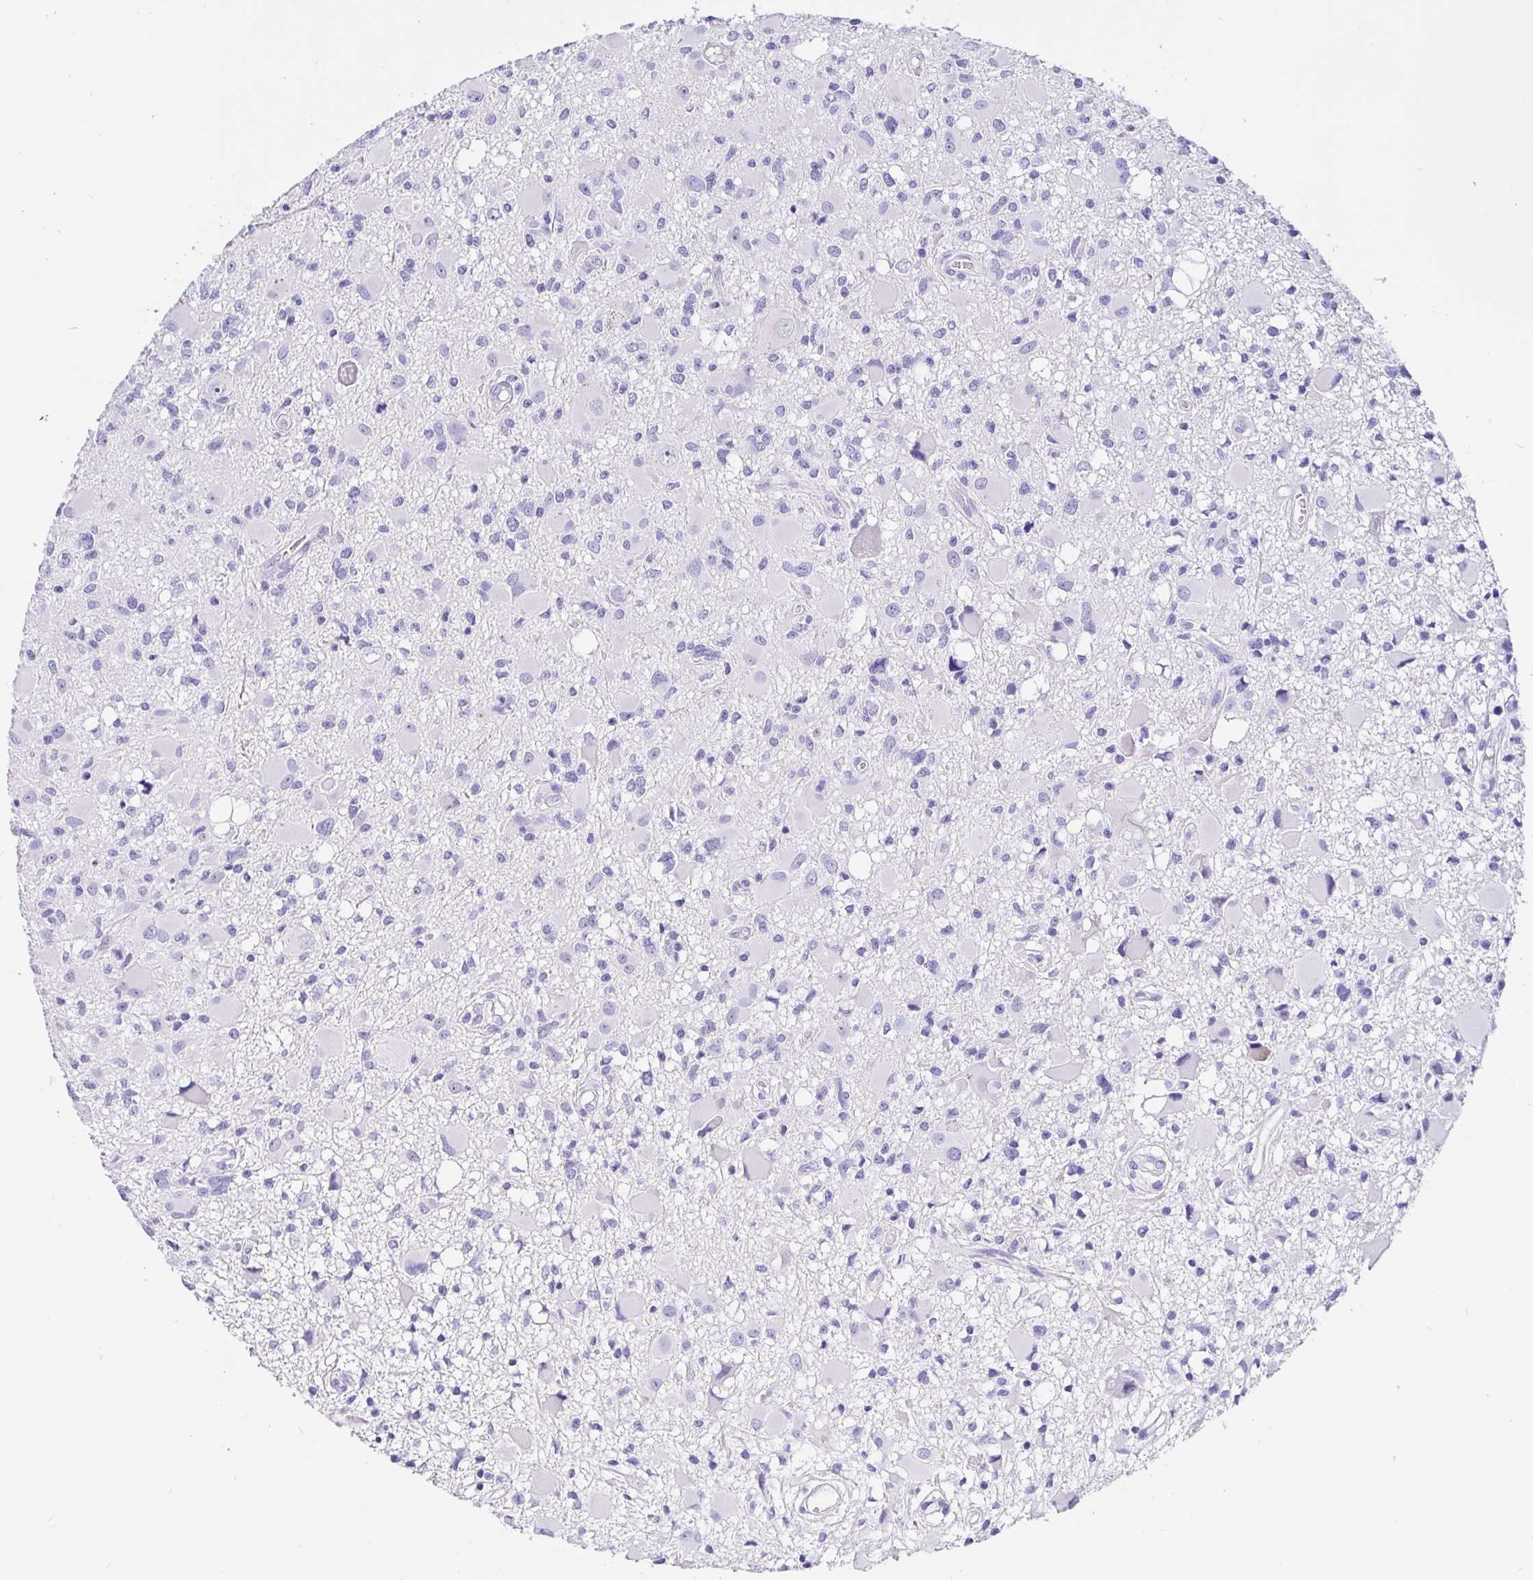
{"staining": {"intensity": "negative", "quantity": "none", "location": "none"}, "tissue": "glioma", "cell_type": "Tumor cells", "image_type": "cancer", "snomed": [{"axis": "morphology", "description": "Glioma, malignant, High grade"}, {"axis": "topography", "description": "Brain"}], "caption": "Tumor cells show no significant protein staining in glioma.", "gene": "PRAMEF19", "patient": {"sex": "male", "age": 54}}